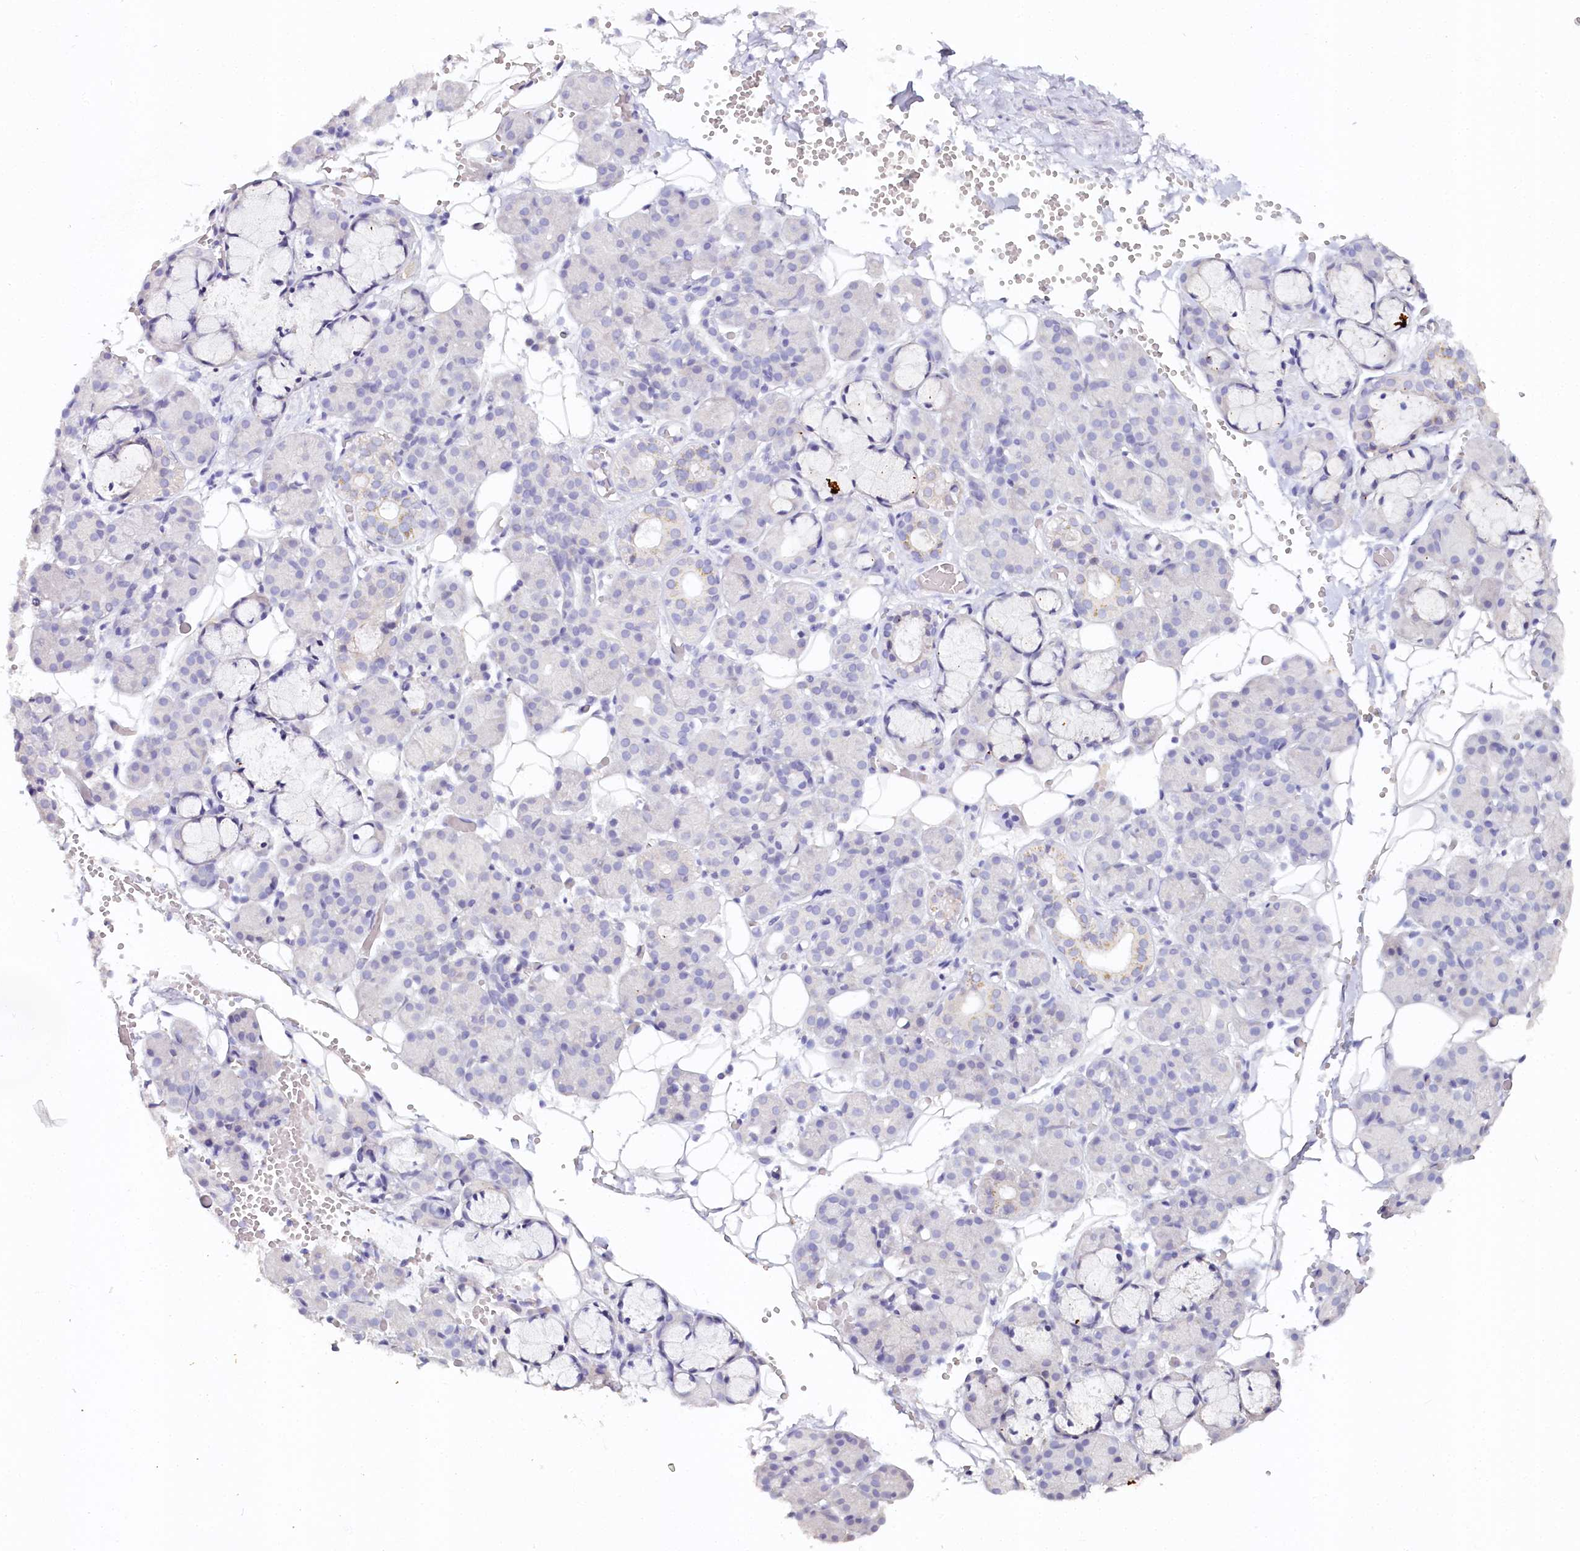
{"staining": {"intensity": "negative", "quantity": "none", "location": "none"}, "tissue": "salivary gland", "cell_type": "Glandular cells", "image_type": "normal", "snomed": [{"axis": "morphology", "description": "Normal tissue, NOS"}, {"axis": "topography", "description": "Salivary gland"}], "caption": "Immunohistochemistry (IHC) of benign human salivary gland reveals no expression in glandular cells. (DAB (3,3'-diaminobenzidine) IHC visualized using brightfield microscopy, high magnification).", "gene": "TP53", "patient": {"sex": "male", "age": 63}}